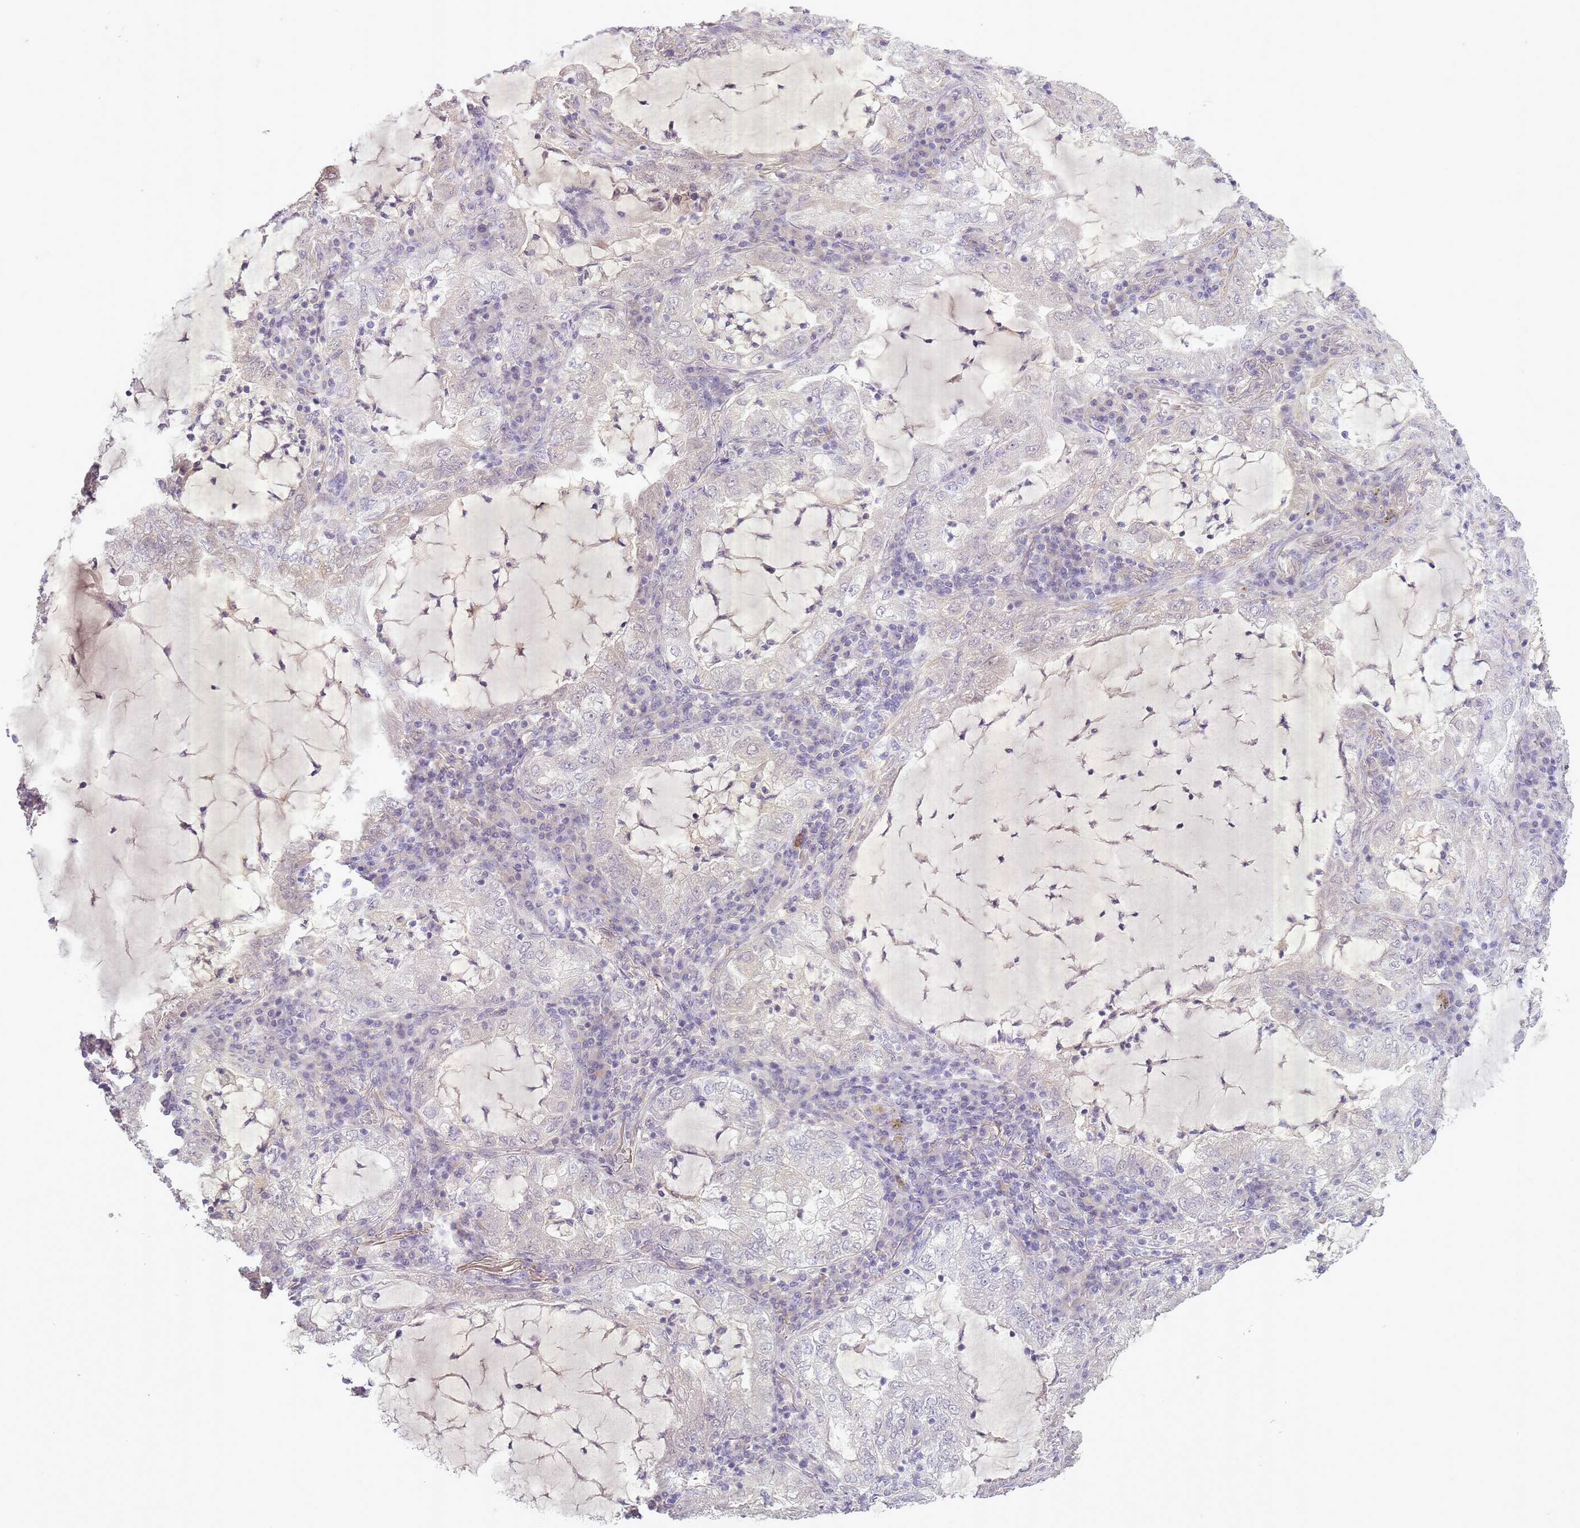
{"staining": {"intensity": "negative", "quantity": "none", "location": "none"}, "tissue": "lung cancer", "cell_type": "Tumor cells", "image_type": "cancer", "snomed": [{"axis": "morphology", "description": "Adenocarcinoma, NOS"}, {"axis": "topography", "description": "Lung"}], "caption": "There is no significant staining in tumor cells of lung adenocarcinoma.", "gene": "SLC8A2", "patient": {"sex": "female", "age": 73}}